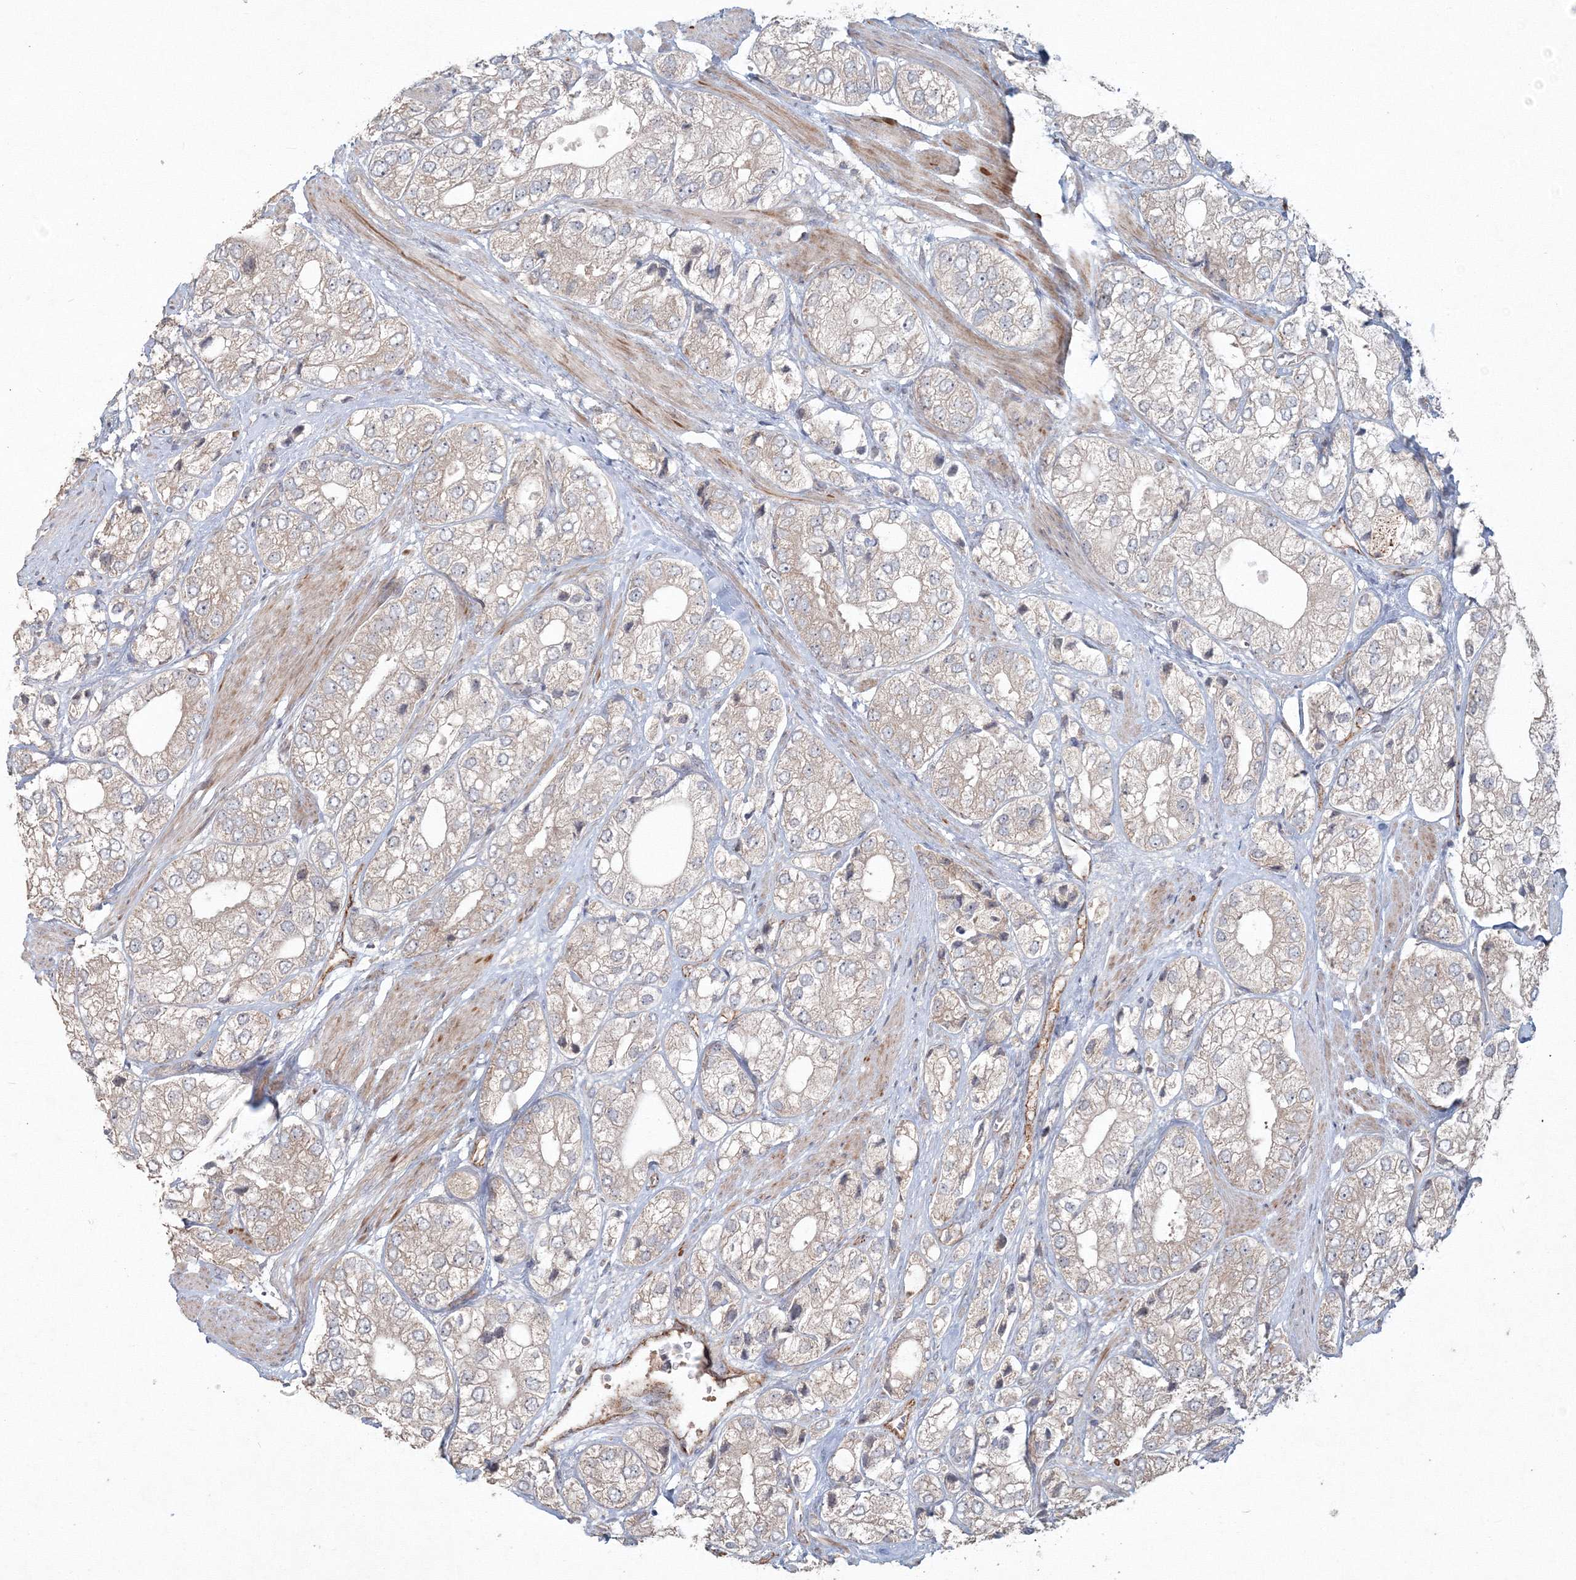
{"staining": {"intensity": "weak", "quantity": "<25%", "location": "cytoplasmic/membranous"}, "tissue": "prostate cancer", "cell_type": "Tumor cells", "image_type": "cancer", "snomed": [{"axis": "morphology", "description": "Adenocarcinoma, High grade"}, {"axis": "topography", "description": "Prostate"}], "caption": "The immunohistochemistry (IHC) micrograph has no significant staining in tumor cells of prostate adenocarcinoma (high-grade) tissue.", "gene": "ANAPC16", "patient": {"sex": "male", "age": 50}}